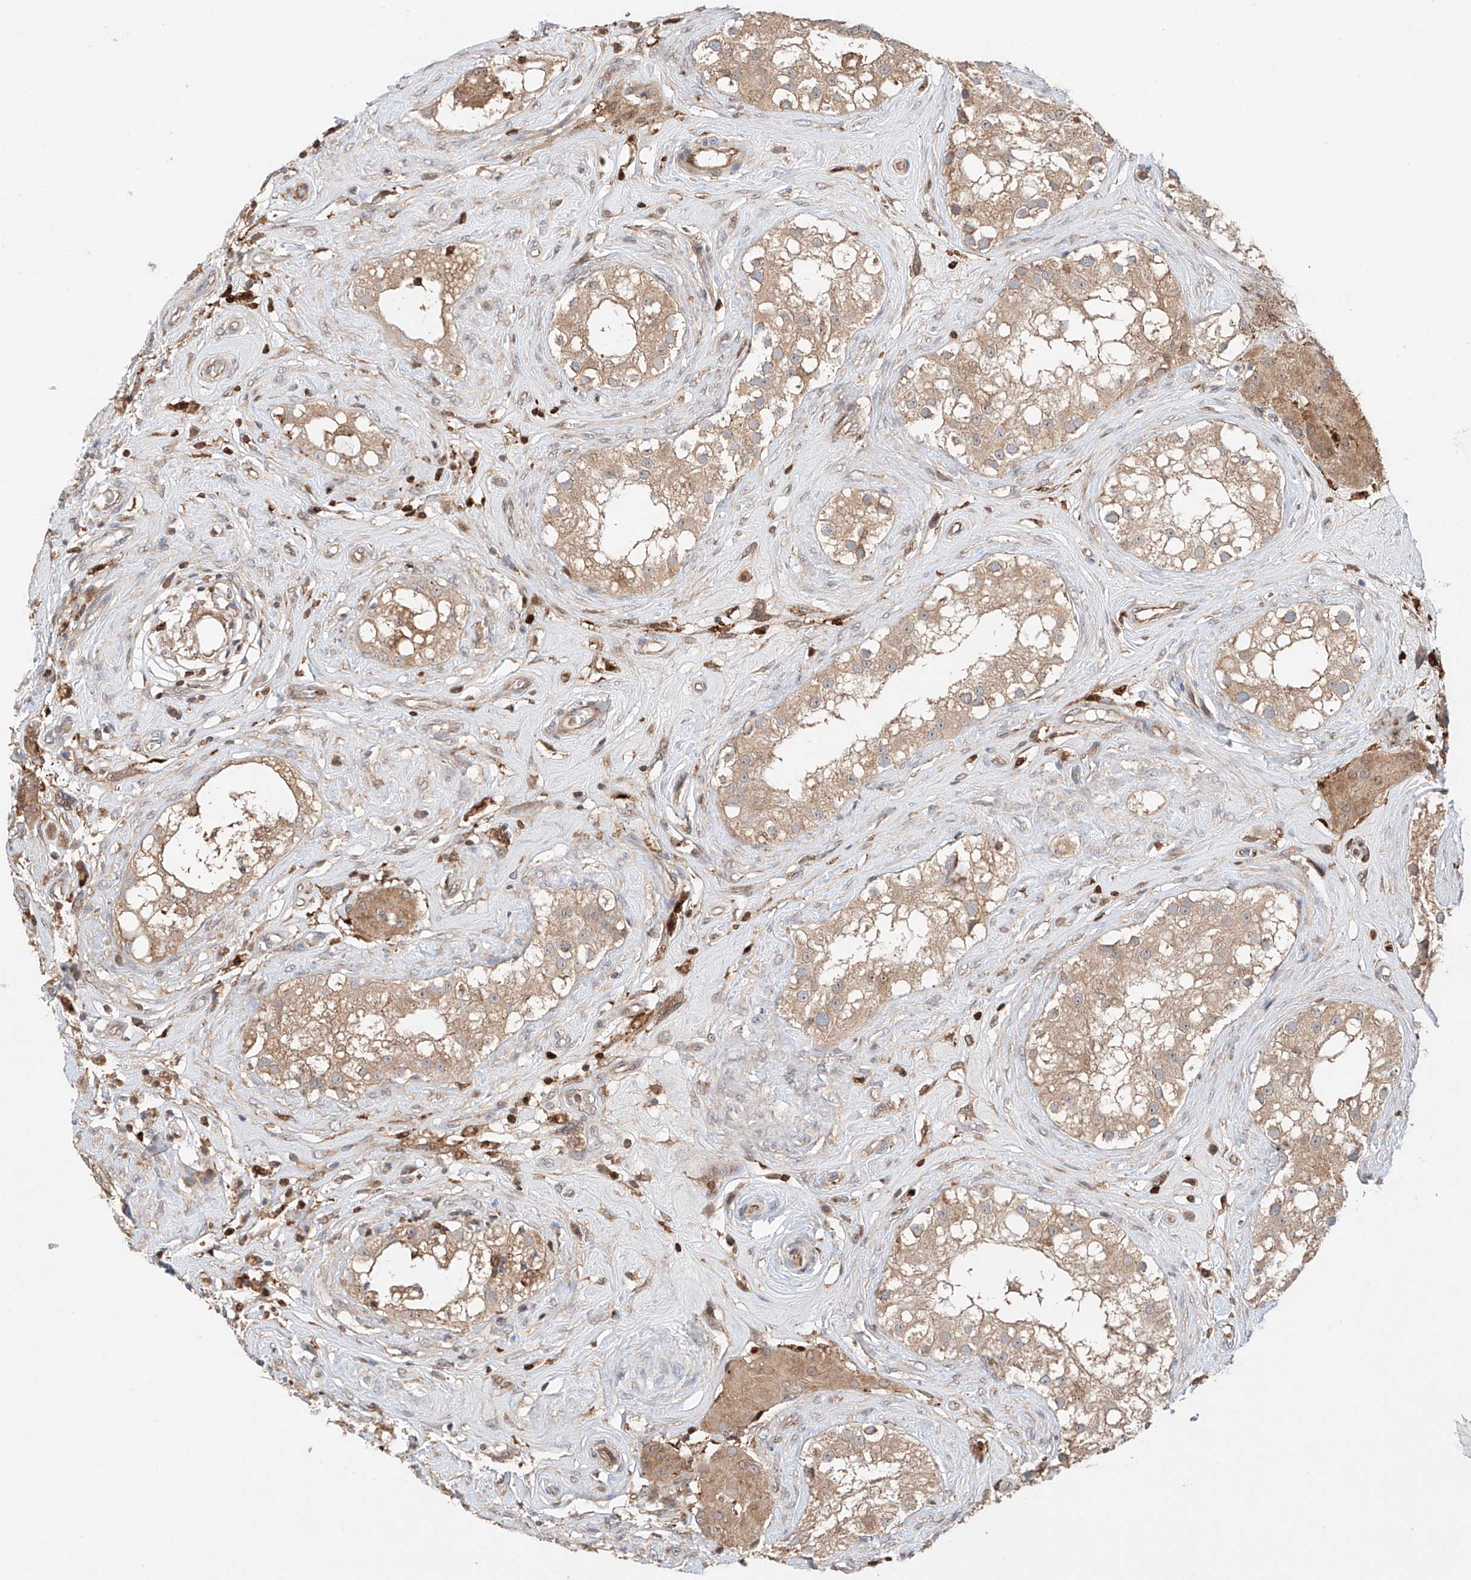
{"staining": {"intensity": "weak", "quantity": ">75%", "location": "cytoplasmic/membranous"}, "tissue": "testis", "cell_type": "Cells in seminiferous ducts", "image_type": "normal", "snomed": [{"axis": "morphology", "description": "Normal tissue, NOS"}, {"axis": "topography", "description": "Testis"}], "caption": "A high-resolution micrograph shows immunohistochemistry staining of benign testis, which demonstrates weak cytoplasmic/membranous positivity in about >75% of cells in seminiferous ducts.", "gene": "IGSF22", "patient": {"sex": "male", "age": 84}}